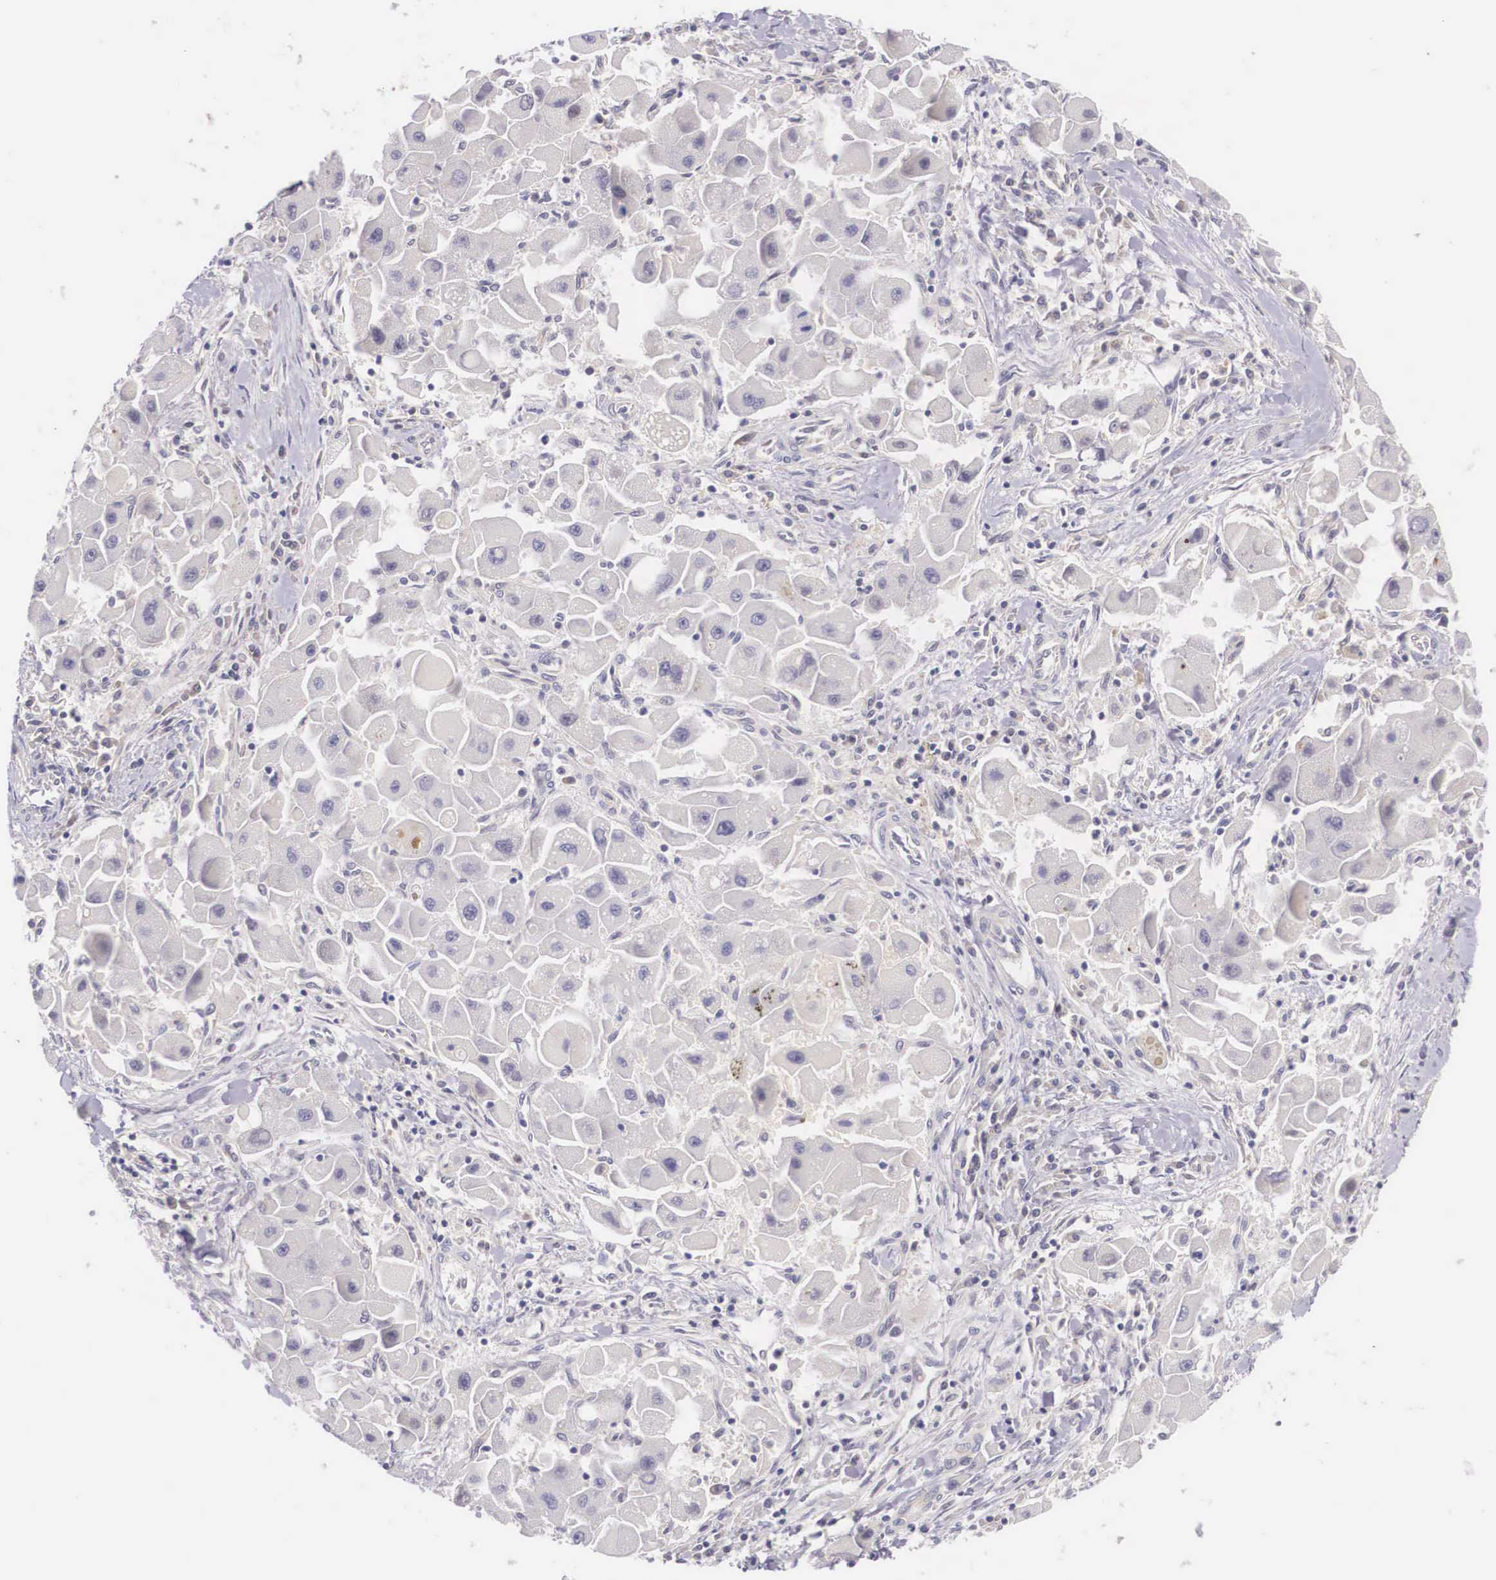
{"staining": {"intensity": "negative", "quantity": "none", "location": "none"}, "tissue": "liver cancer", "cell_type": "Tumor cells", "image_type": "cancer", "snomed": [{"axis": "morphology", "description": "Carcinoma, Hepatocellular, NOS"}, {"axis": "topography", "description": "Liver"}], "caption": "High magnification brightfield microscopy of liver cancer stained with DAB (brown) and counterstained with hematoxylin (blue): tumor cells show no significant positivity.", "gene": "IGBP1", "patient": {"sex": "male", "age": 24}}